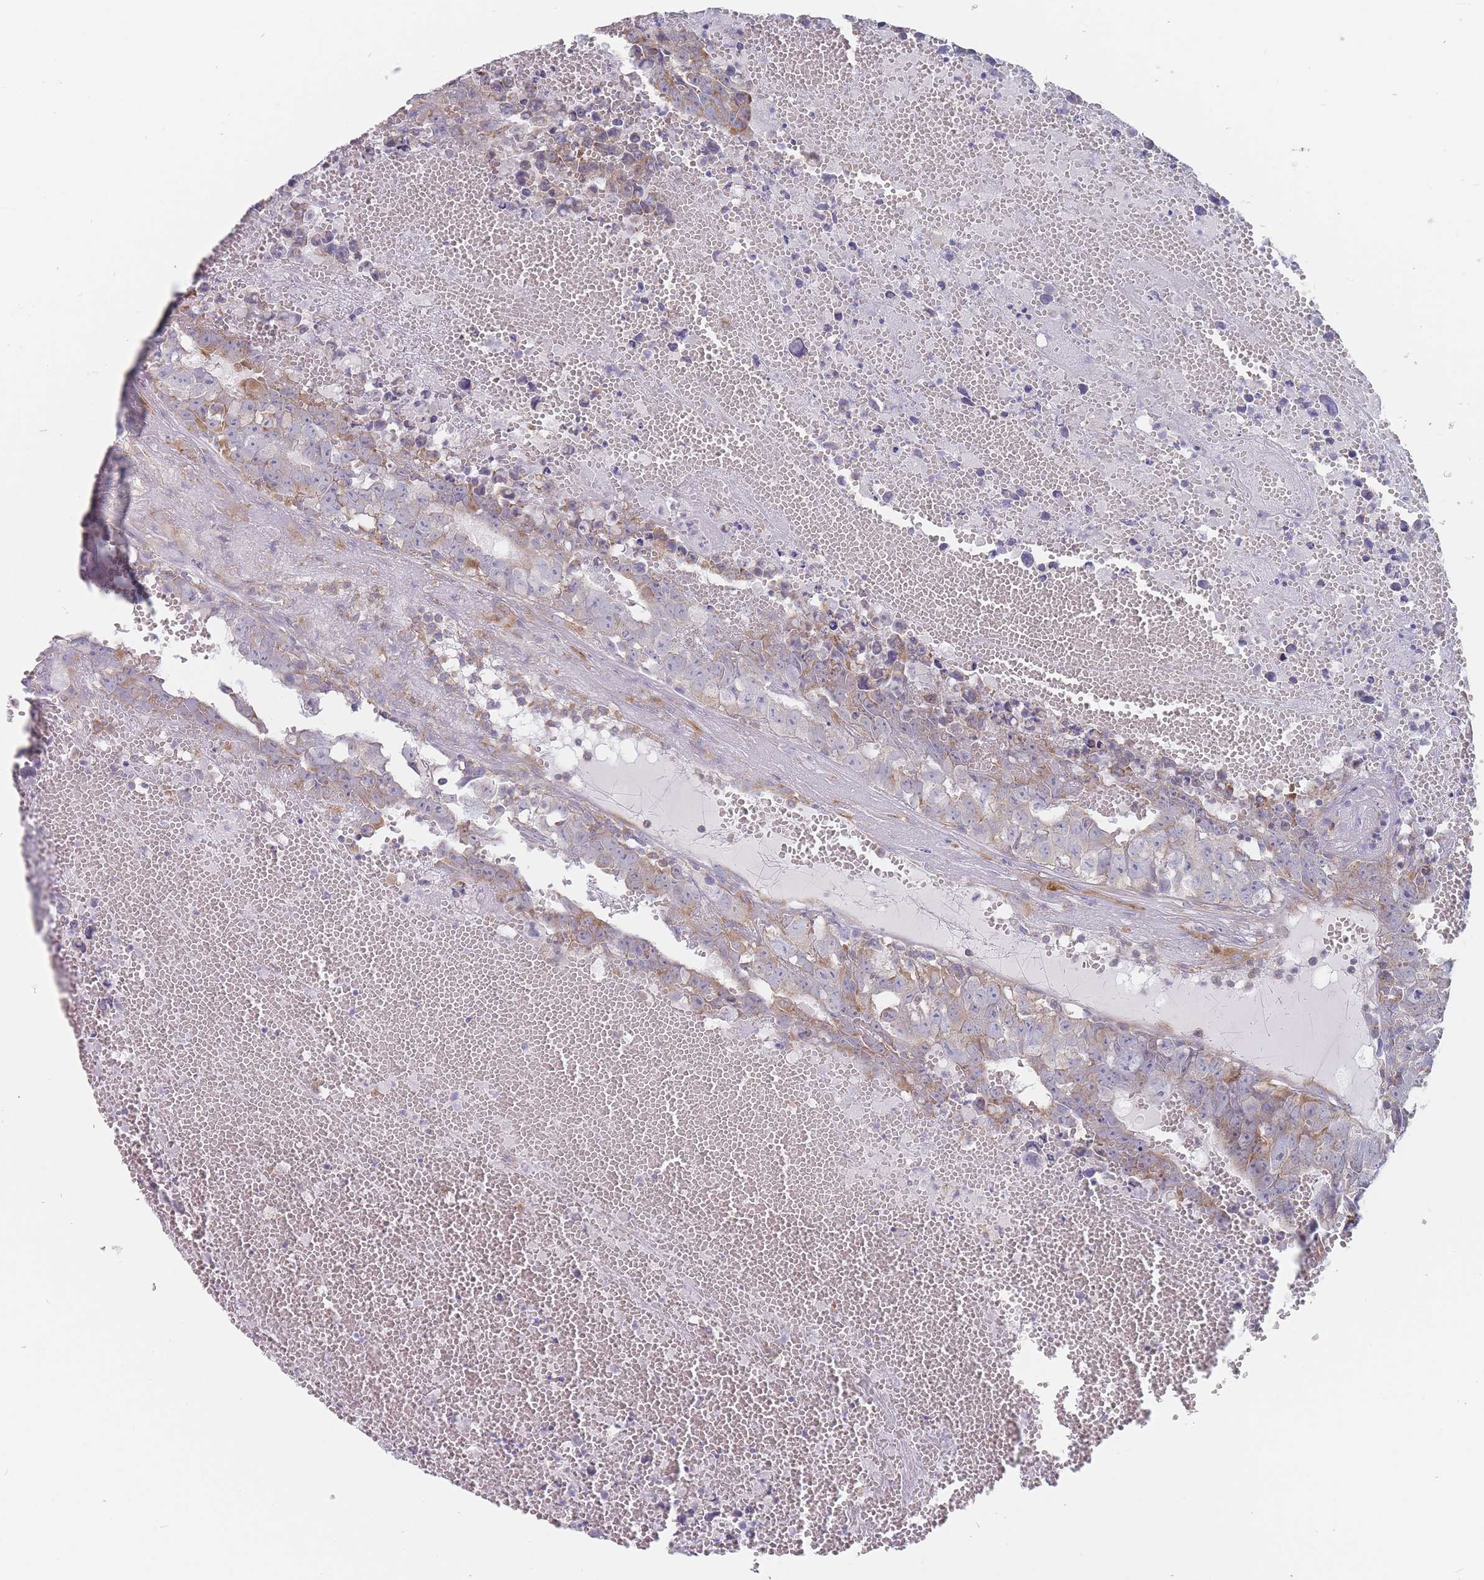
{"staining": {"intensity": "moderate", "quantity": "<25%", "location": "cytoplasmic/membranous"}, "tissue": "testis cancer", "cell_type": "Tumor cells", "image_type": "cancer", "snomed": [{"axis": "morphology", "description": "Carcinoma, Embryonal, NOS"}, {"axis": "topography", "description": "Testis"}], "caption": "A micrograph of human testis cancer (embryonal carcinoma) stained for a protein displays moderate cytoplasmic/membranous brown staining in tumor cells.", "gene": "MAP1S", "patient": {"sex": "male", "age": 25}}